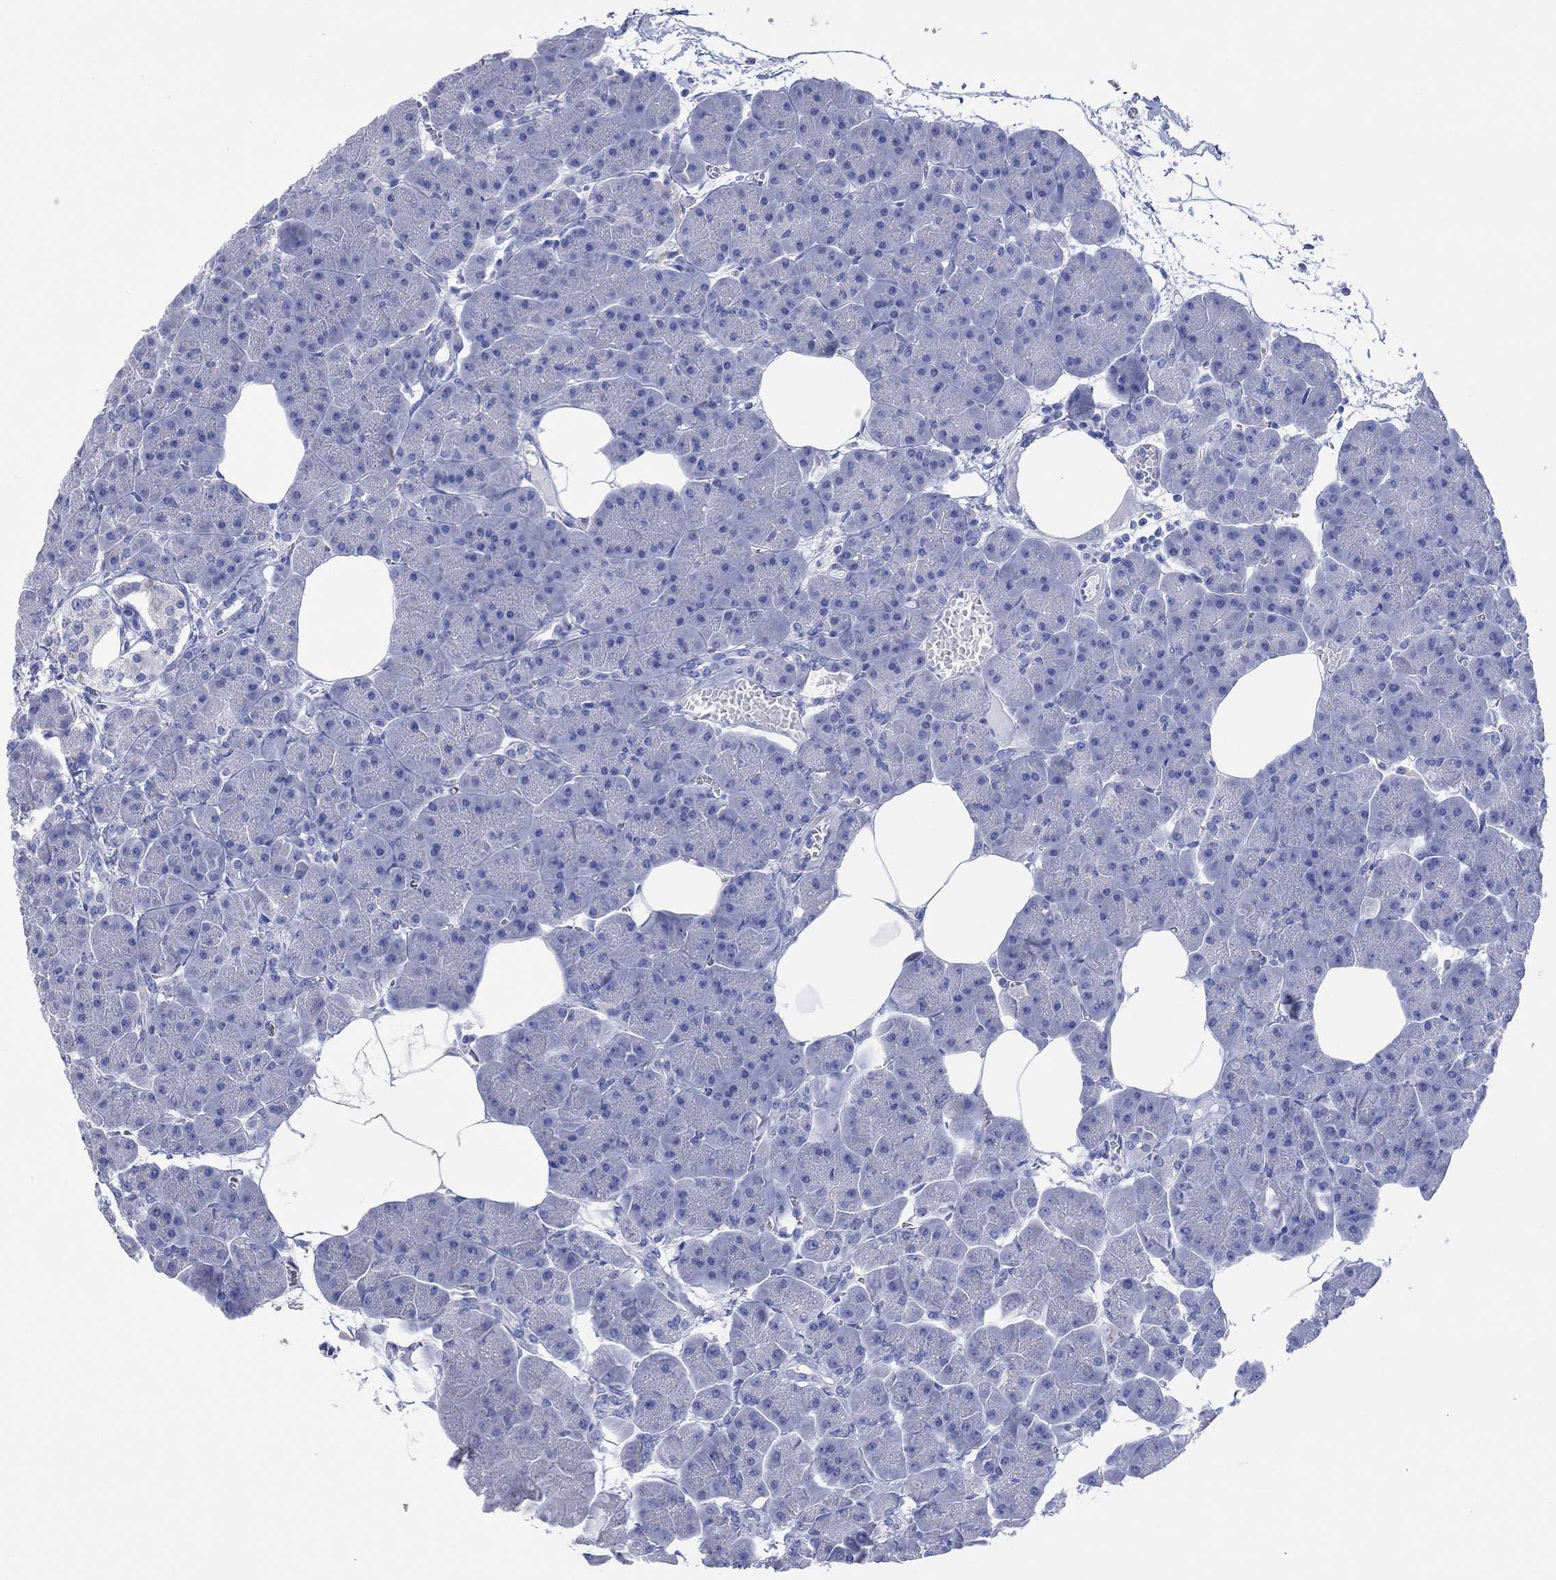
{"staining": {"intensity": "negative", "quantity": "none", "location": "none"}, "tissue": "pancreas", "cell_type": "Exocrine glandular cells", "image_type": "normal", "snomed": [{"axis": "morphology", "description": "Normal tissue, NOS"}, {"axis": "topography", "description": "Adipose tissue"}, {"axis": "topography", "description": "Pancreas"}, {"axis": "topography", "description": "Peripheral nerve tissue"}], "caption": "IHC histopathology image of normal human pancreas stained for a protein (brown), which demonstrates no staining in exocrine glandular cells. (Brightfield microscopy of DAB IHC at high magnification).", "gene": "ERICH3", "patient": {"sex": "female", "age": 58}}